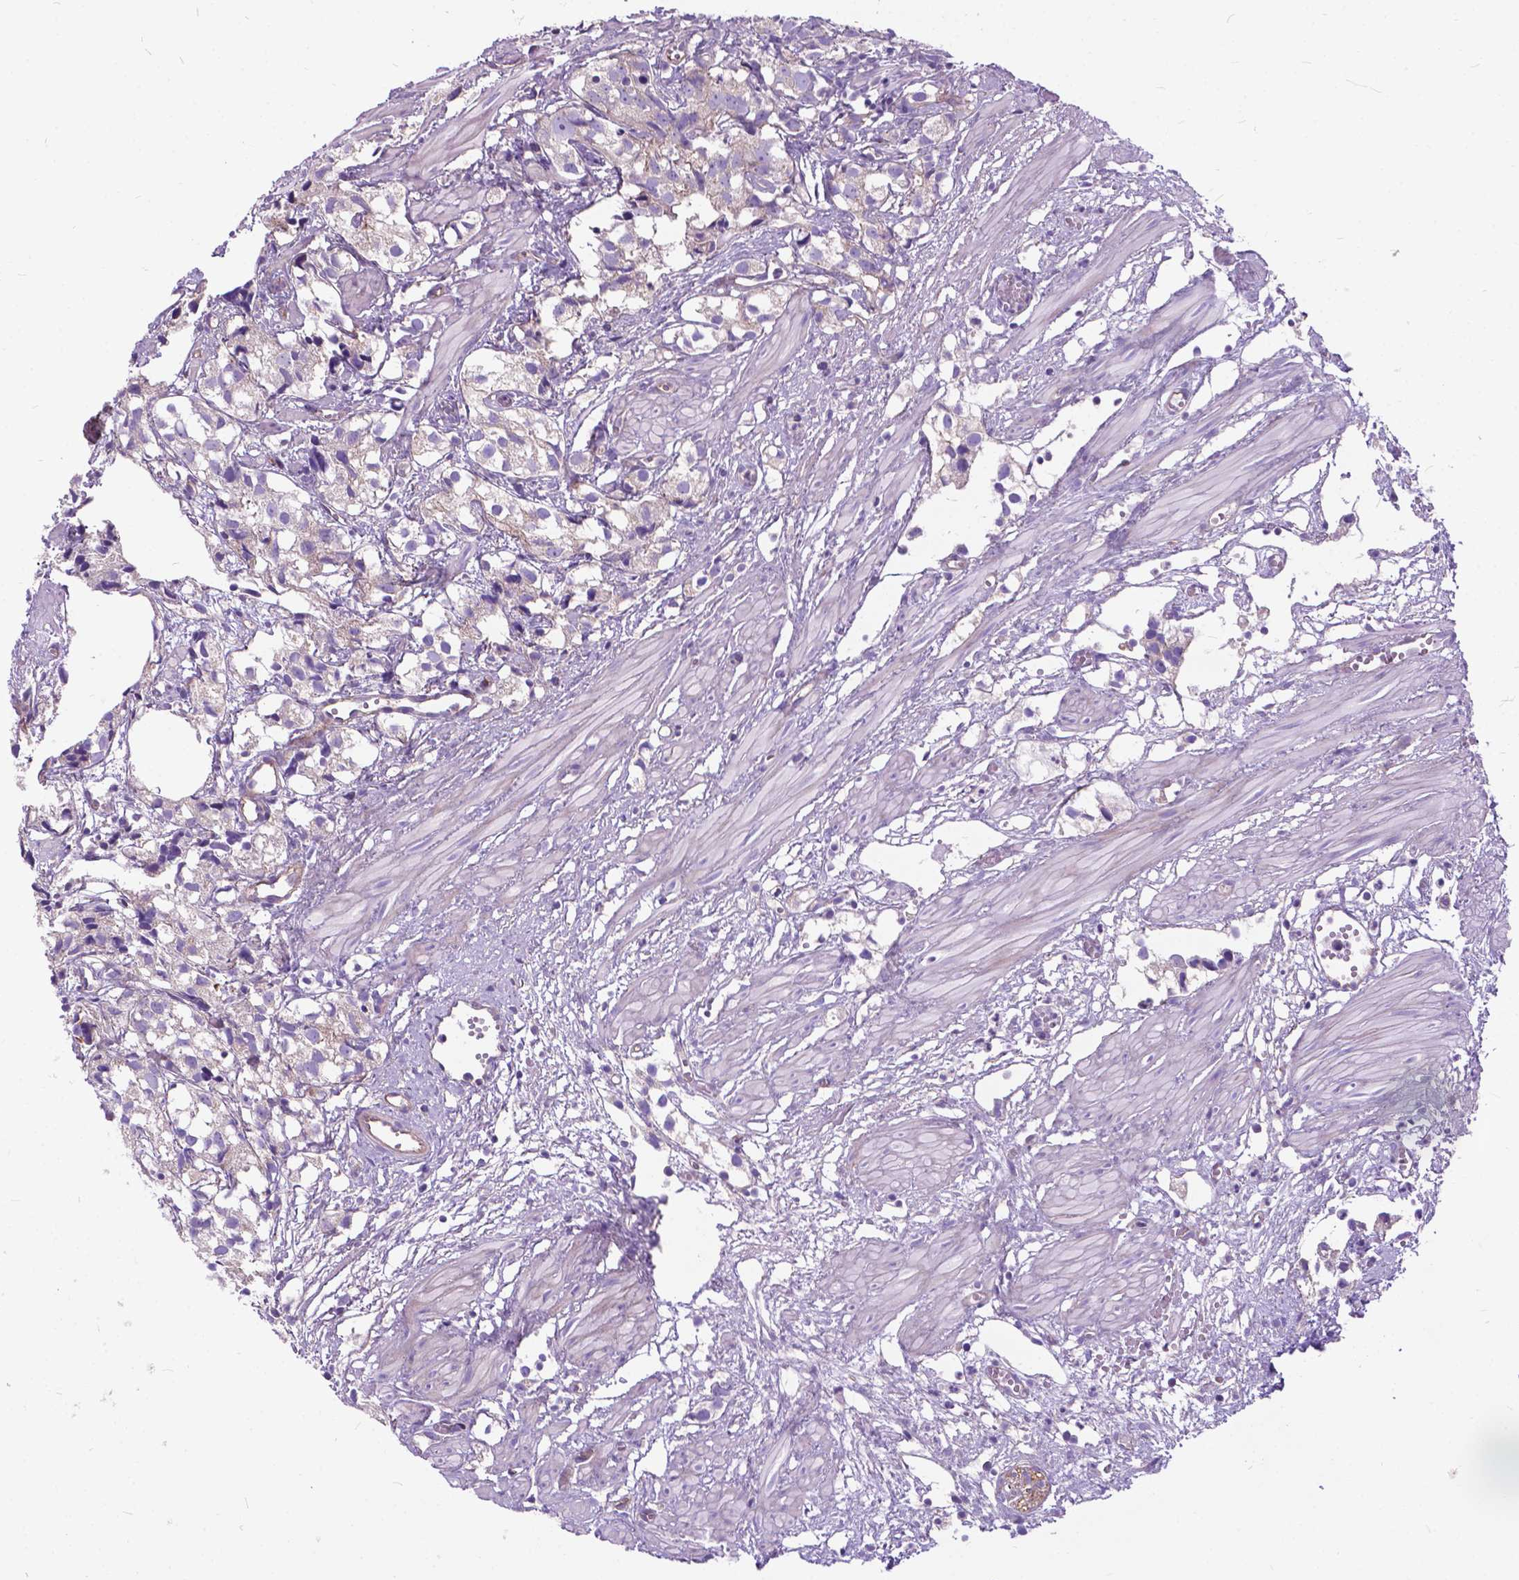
{"staining": {"intensity": "negative", "quantity": "none", "location": "none"}, "tissue": "prostate cancer", "cell_type": "Tumor cells", "image_type": "cancer", "snomed": [{"axis": "morphology", "description": "Adenocarcinoma, High grade"}, {"axis": "topography", "description": "Prostate"}], "caption": "High magnification brightfield microscopy of prostate adenocarcinoma (high-grade) stained with DAB (3,3'-diaminobenzidine) (brown) and counterstained with hematoxylin (blue): tumor cells show no significant expression.", "gene": "FLT4", "patient": {"sex": "male", "age": 68}}